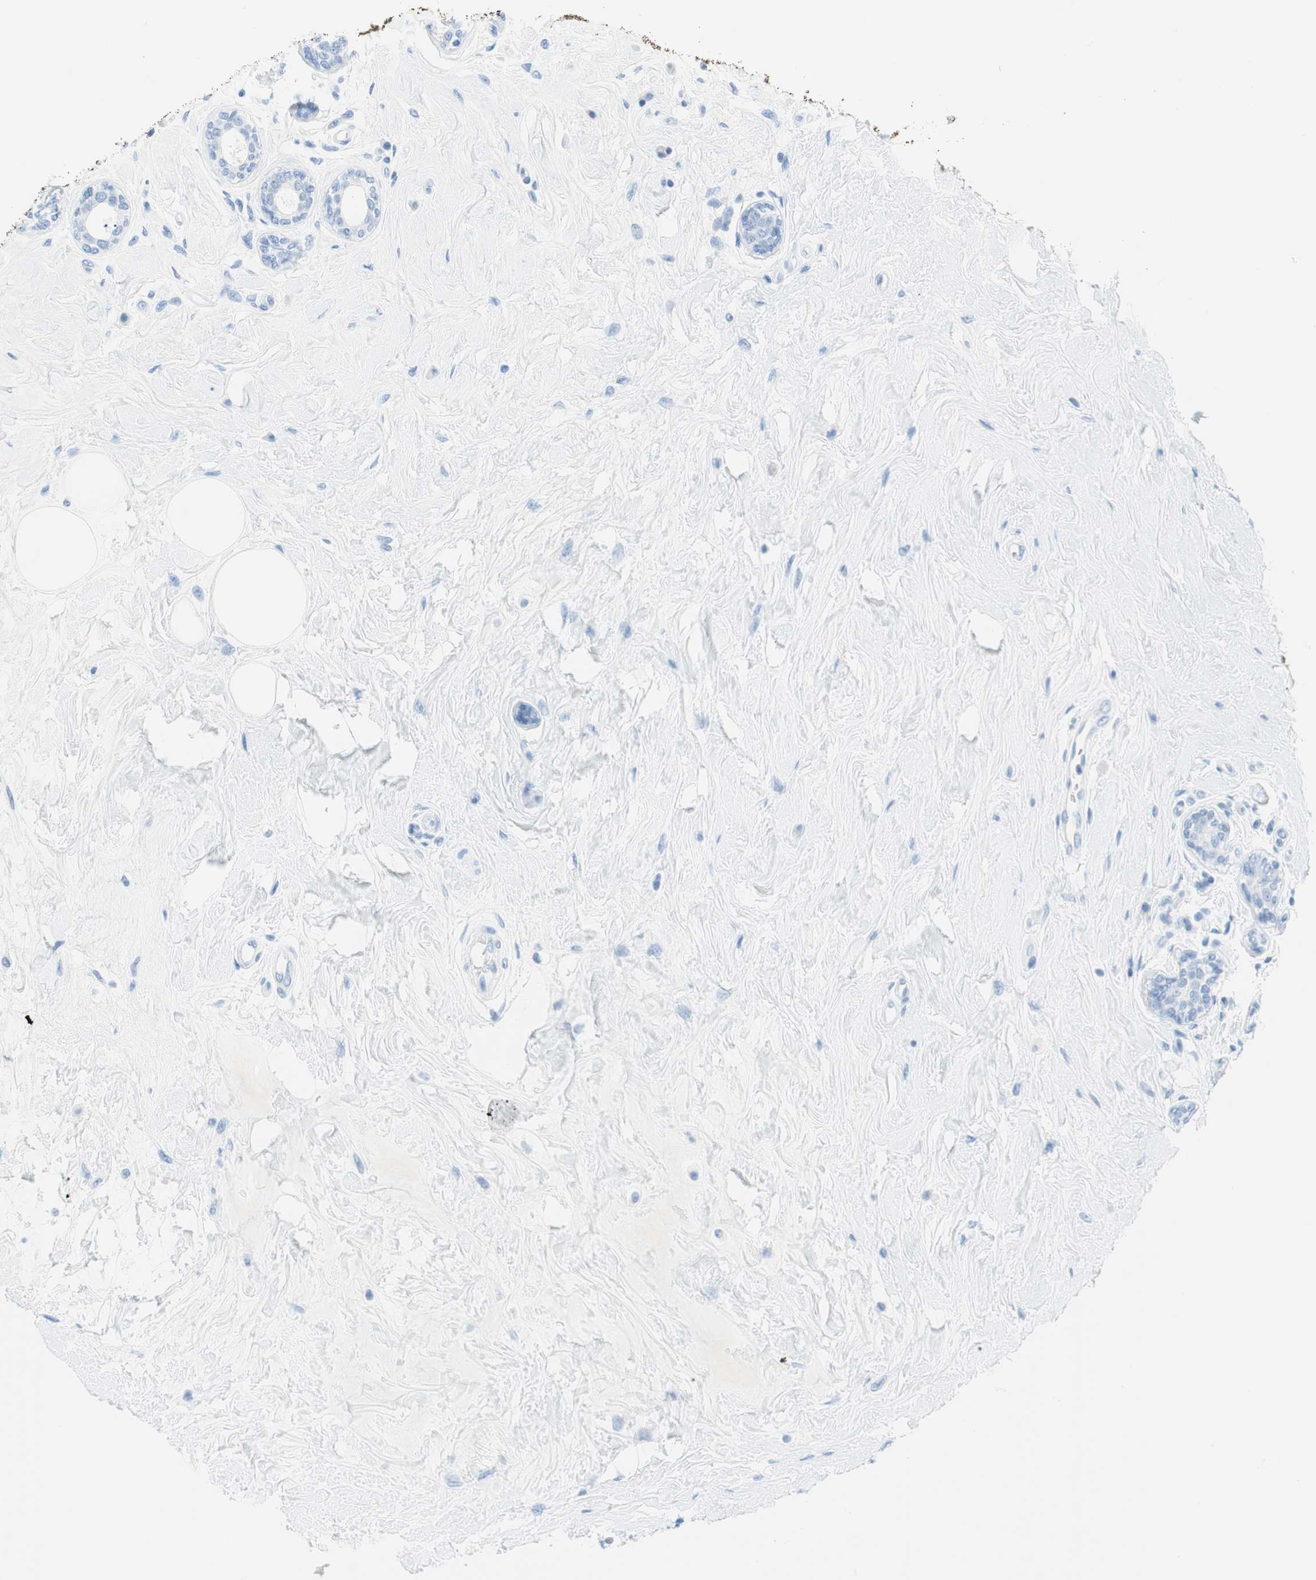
{"staining": {"intensity": "negative", "quantity": "none", "location": "none"}, "tissue": "breast cancer", "cell_type": "Tumor cells", "image_type": "cancer", "snomed": [{"axis": "morphology", "description": "Normal tissue, NOS"}, {"axis": "morphology", "description": "Duct carcinoma"}, {"axis": "topography", "description": "Breast"}], "caption": "This is an immunohistochemistry histopathology image of breast invasive ductal carcinoma. There is no staining in tumor cells.", "gene": "NFATC2", "patient": {"sex": "female", "age": 39}}